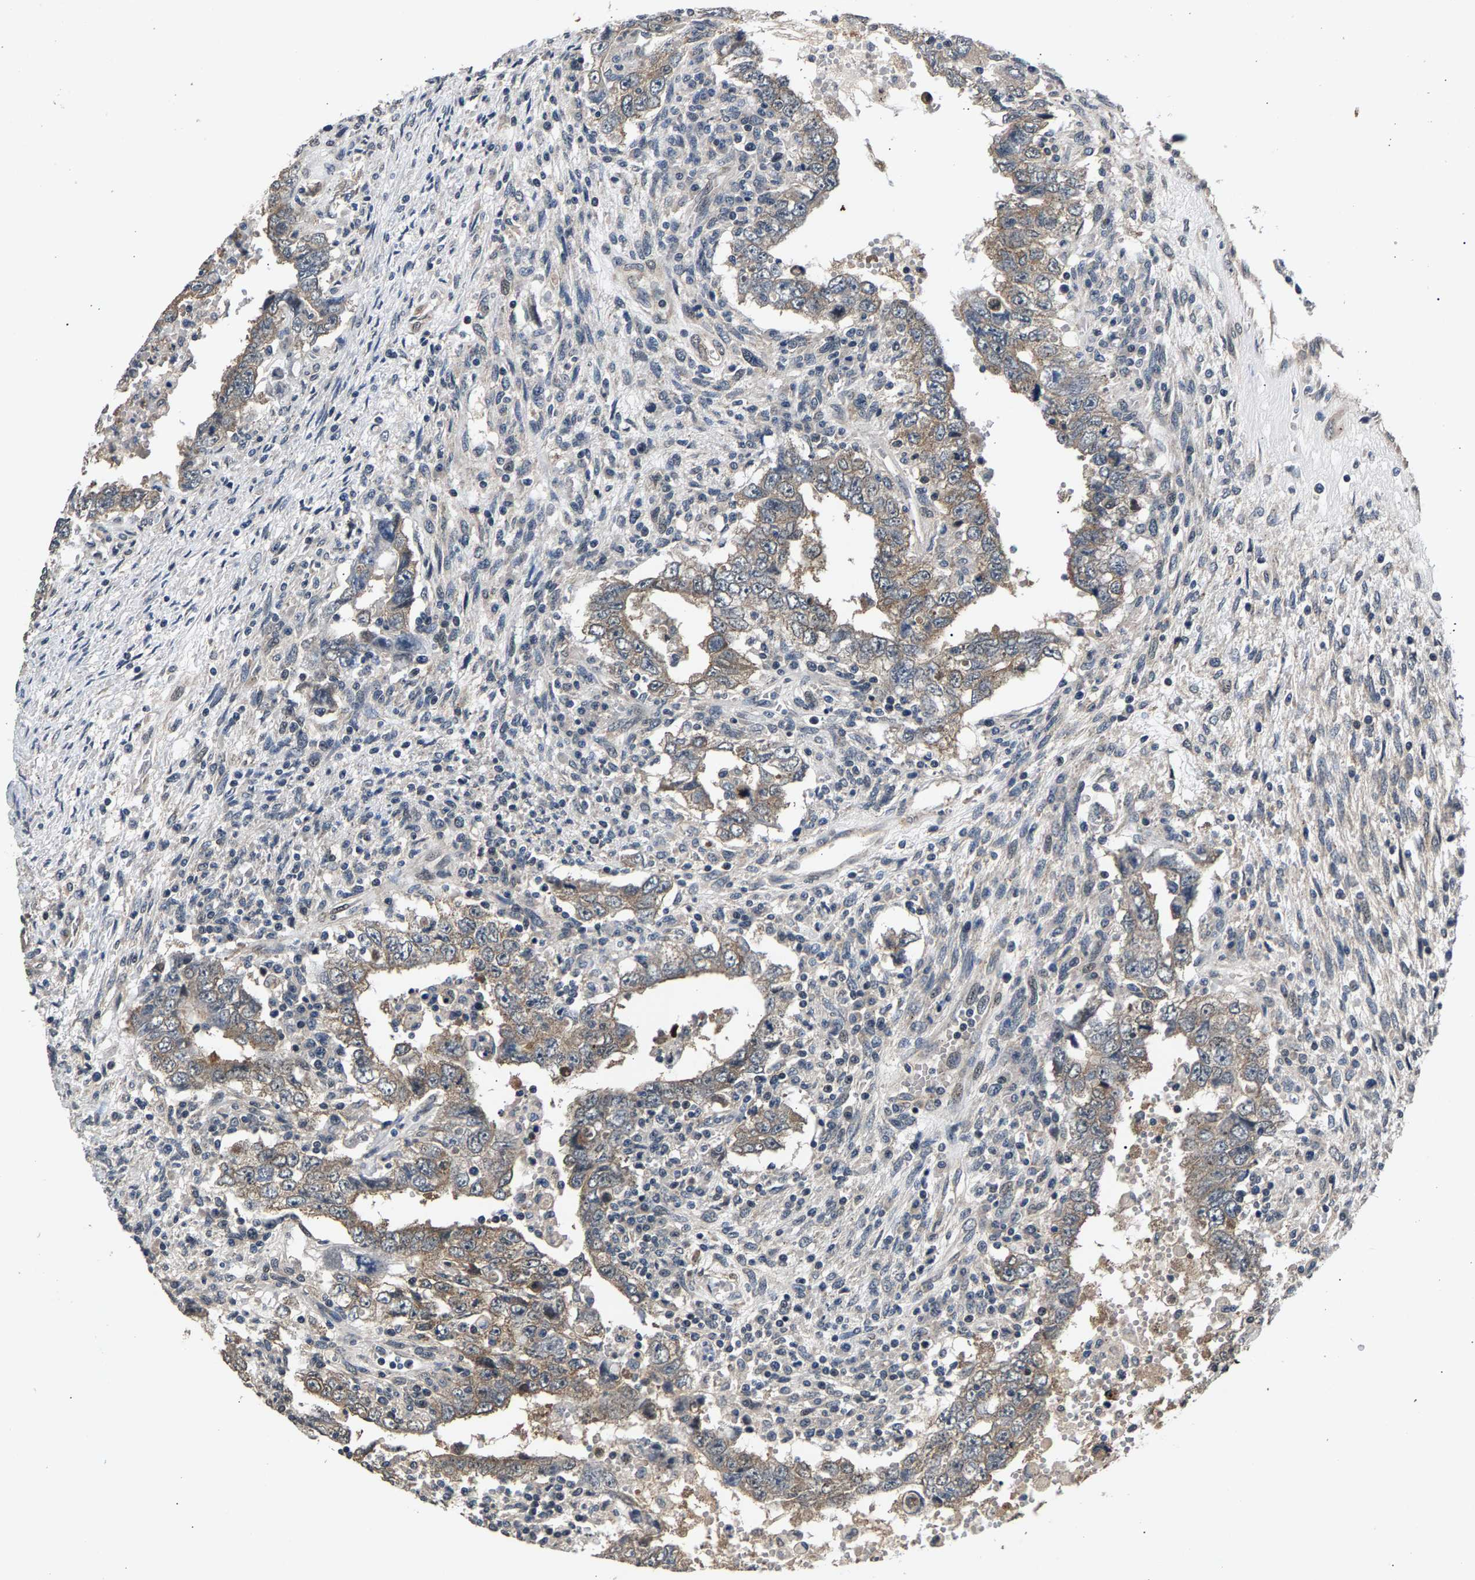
{"staining": {"intensity": "weak", "quantity": ">75%", "location": "cytoplasmic/membranous"}, "tissue": "testis cancer", "cell_type": "Tumor cells", "image_type": "cancer", "snomed": [{"axis": "morphology", "description": "Carcinoma, Embryonal, NOS"}, {"axis": "topography", "description": "Testis"}], "caption": "Human testis cancer stained with a protein marker exhibits weak staining in tumor cells.", "gene": "RBM33", "patient": {"sex": "male", "age": 26}}